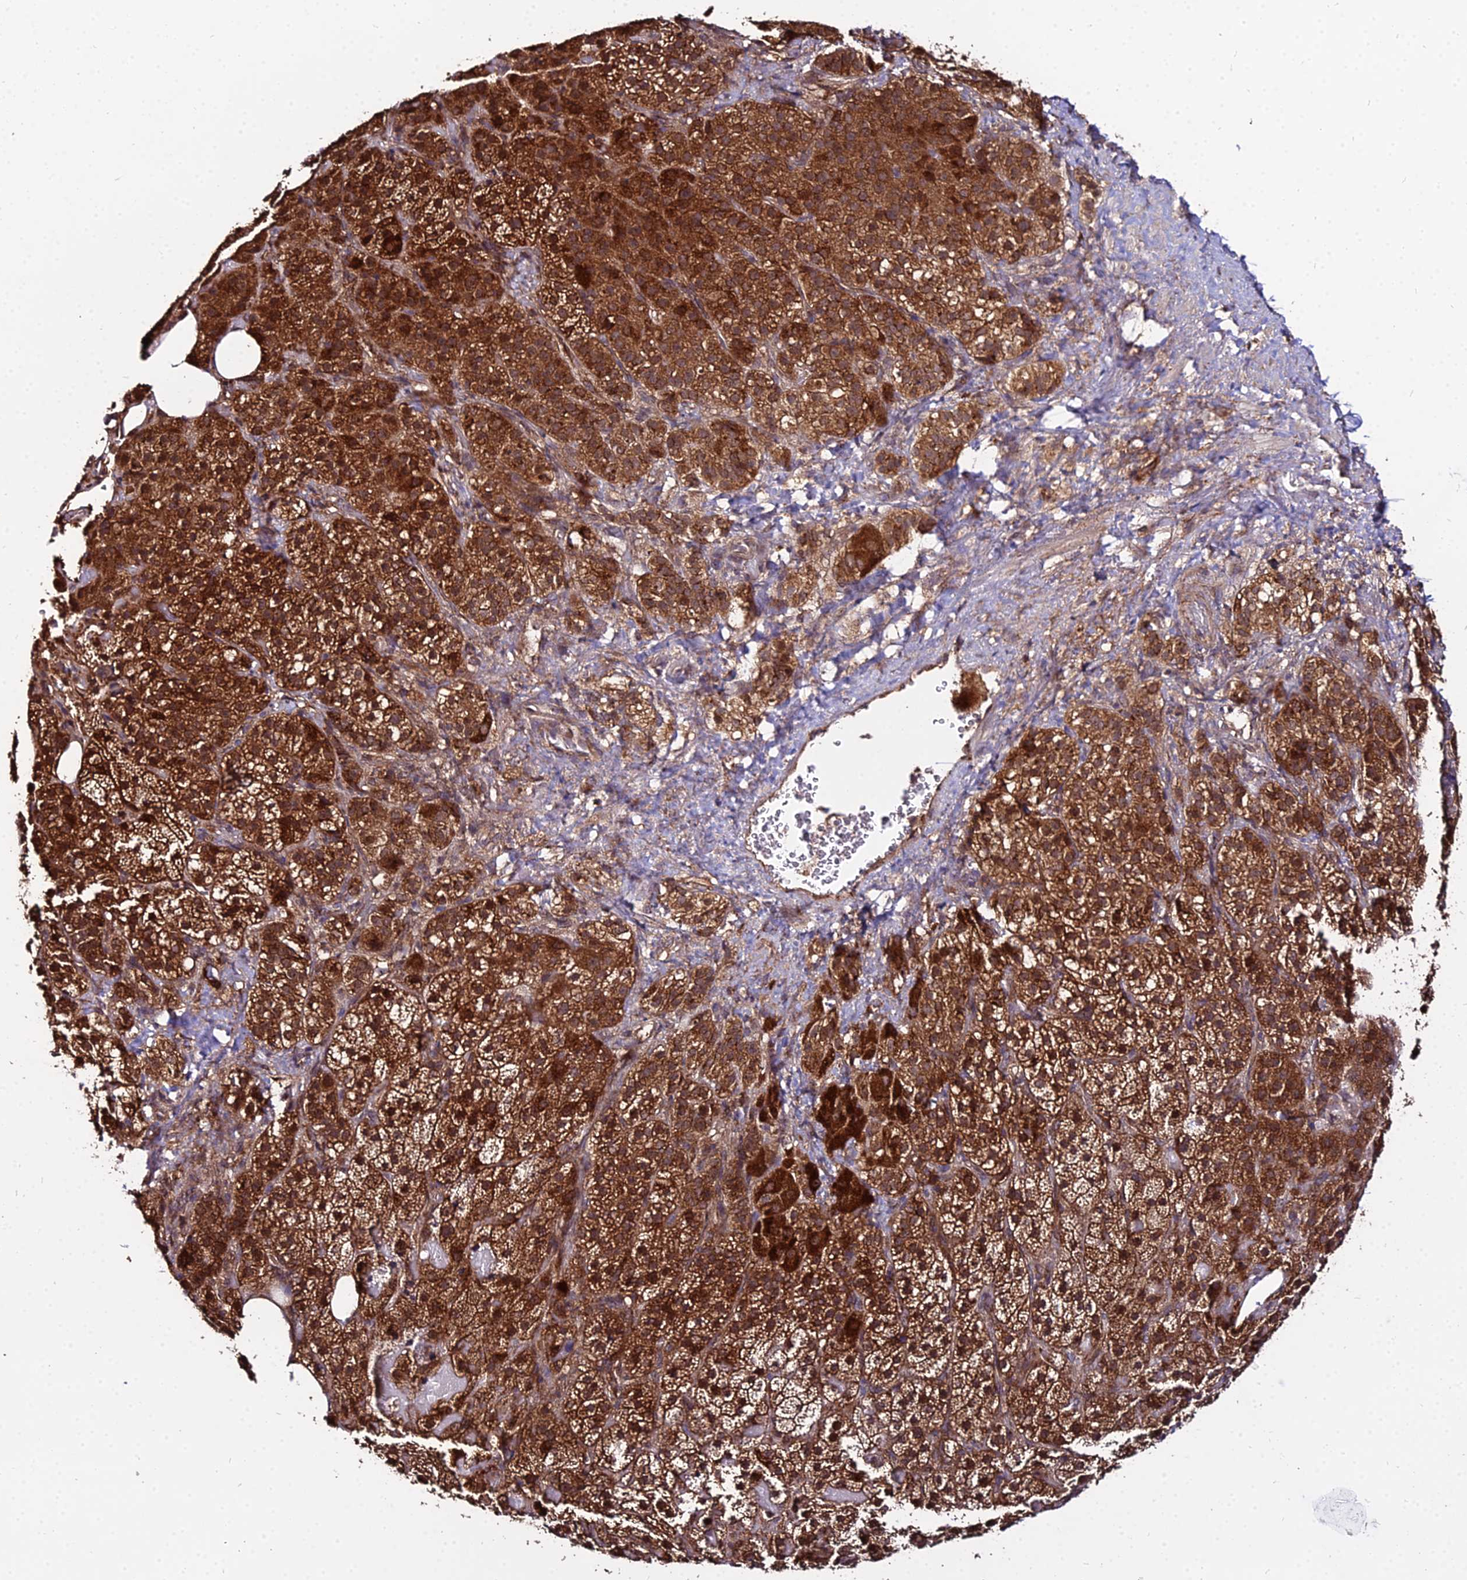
{"staining": {"intensity": "strong", "quantity": ">75%", "location": "cytoplasmic/membranous"}, "tissue": "adrenal gland", "cell_type": "Glandular cells", "image_type": "normal", "snomed": [{"axis": "morphology", "description": "Normal tissue, NOS"}, {"axis": "topography", "description": "Adrenal gland"}], "caption": "Protein analysis of benign adrenal gland demonstrates strong cytoplasmic/membranous expression in approximately >75% of glandular cells. (Stains: DAB (3,3'-diaminobenzidine) in brown, nuclei in blue, Microscopy: brightfield microscopy at high magnification).", "gene": "ENSG00000258465", "patient": {"sex": "female", "age": 59}}